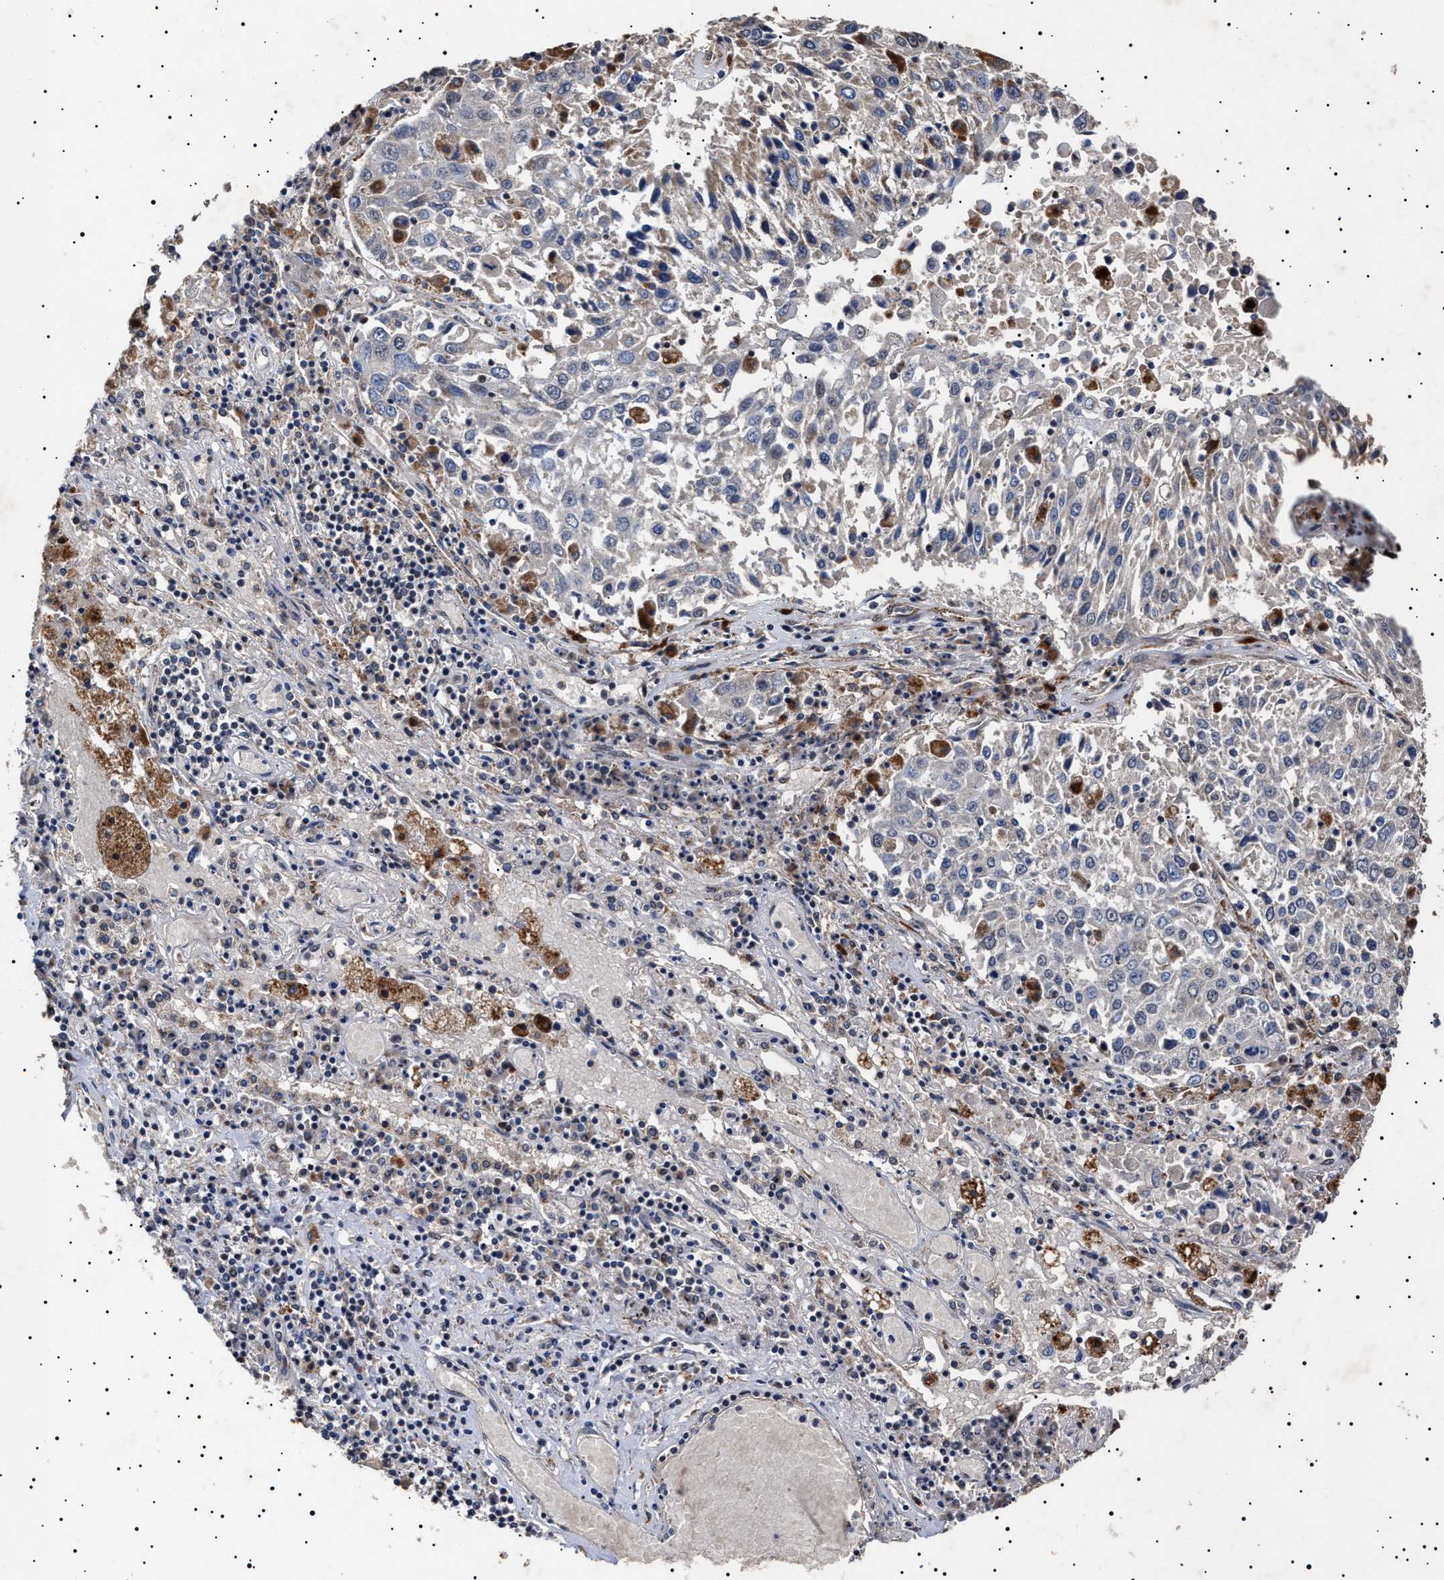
{"staining": {"intensity": "negative", "quantity": "none", "location": "none"}, "tissue": "lung cancer", "cell_type": "Tumor cells", "image_type": "cancer", "snomed": [{"axis": "morphology", "description": "Squamous cell carcinoma, NOS"}, {"axis": "topography", "description": "Lung"}], "caption": "A high-resolution micrograph shows IHC staining of lung cancer, which exhibits no significant expression in tumor cells.", "gene": "RAB34", "patient": {"sex": "male", "age": 65}}